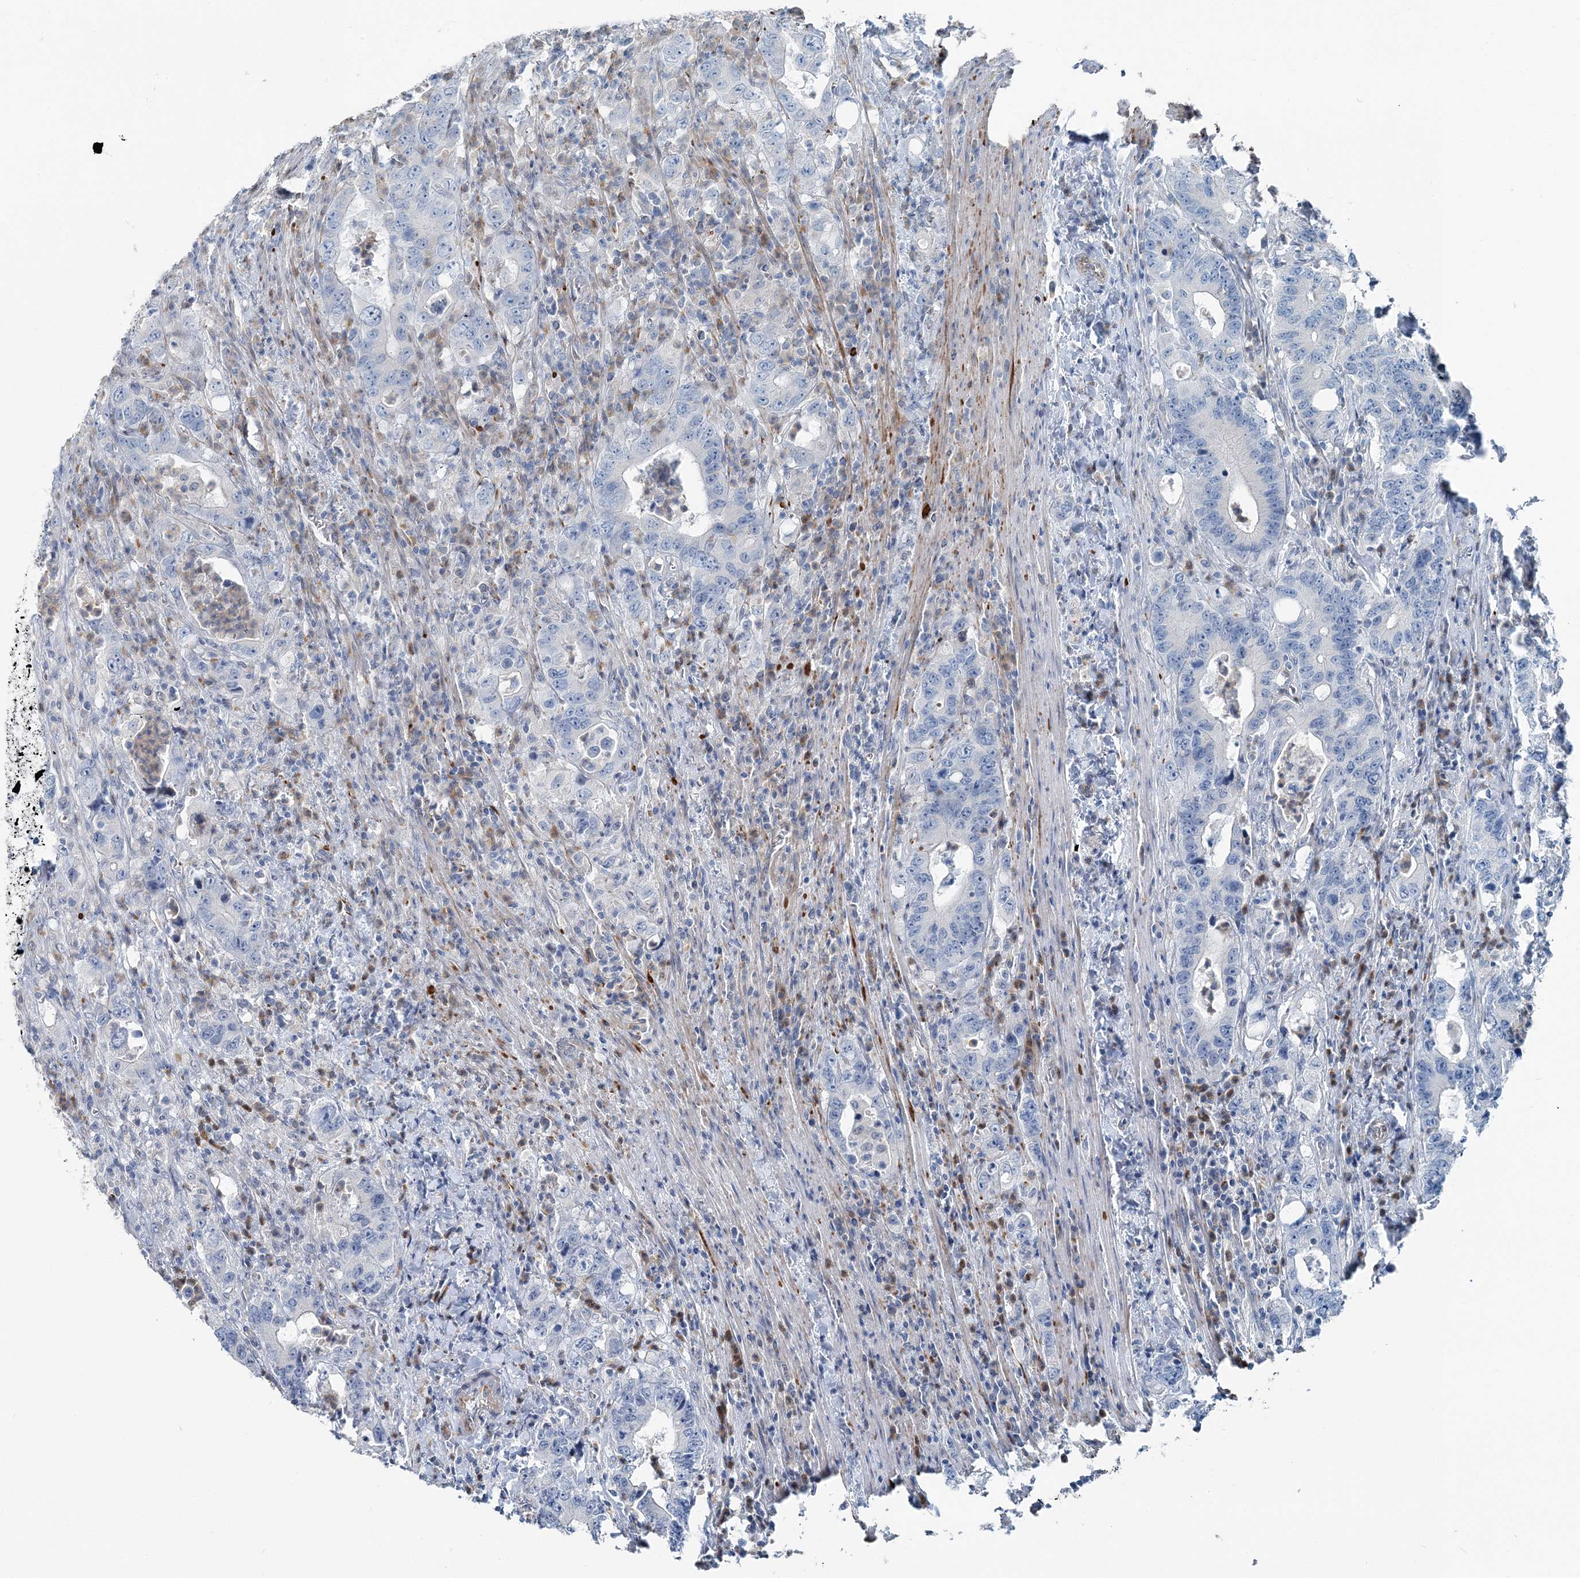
{"staining": {"intensity": "negative", "quantity": "none", "location": "none"}, "tissue": "colorectal cancer", "cell_type": "Tumor cells", "image_type": "cancer", "snomed": [{"axis": "morphology", "description": "Adenocarcinoma, NOS"}, {"axis": "topography", "description": "Colon"}], "caption": "An immunohistochemistry micrograph of adenocarcinoma (colorectal) is shown. There is no staining in tumor cells of adenocarcinoma (colorectal).", "gene": "FBXL17", "patient": {"sex": "female", "age": 75}}